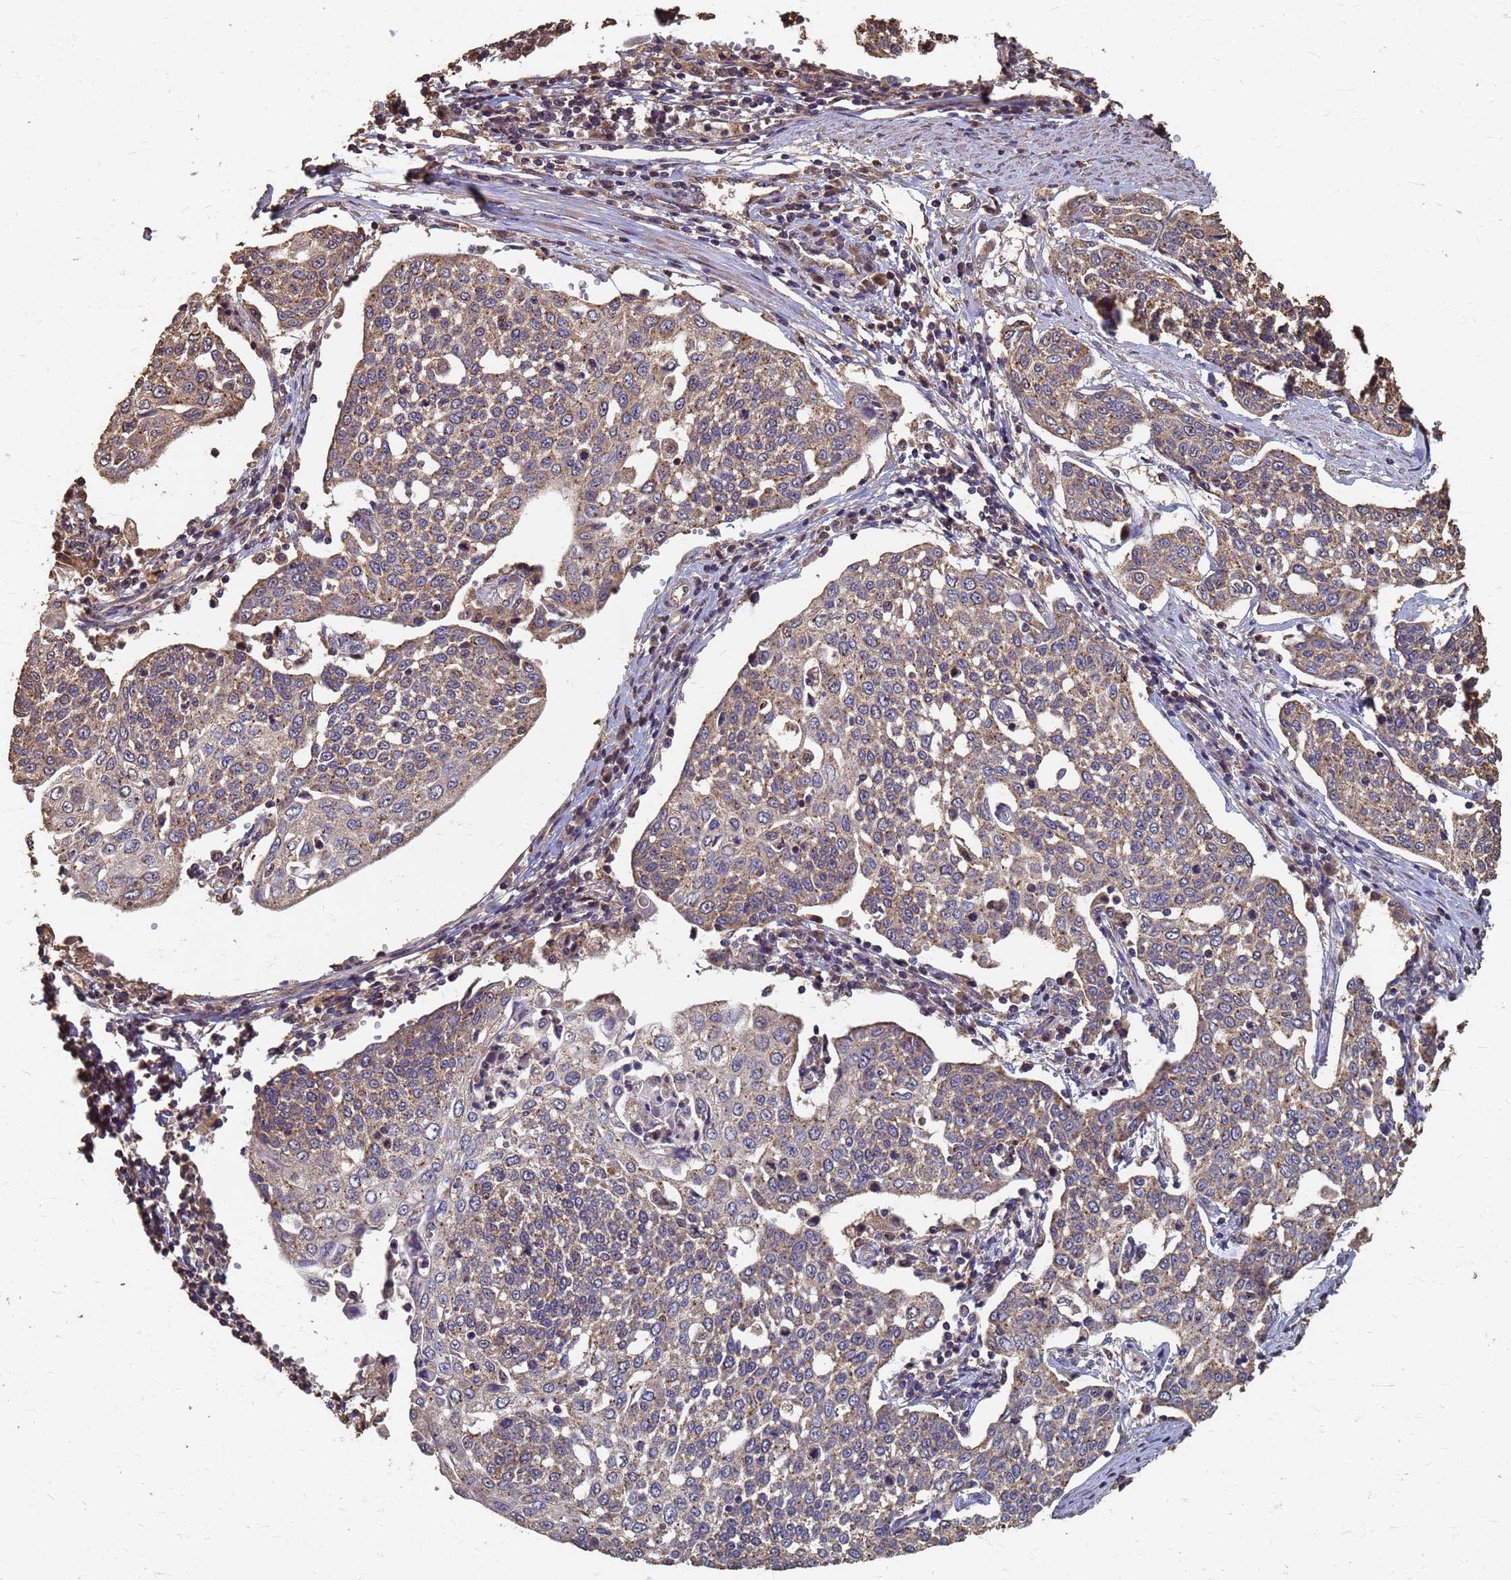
{"staining": {"intensity": "weak", "quantity": "25%-75%", "location": "cytoplasmic/membranous"}, "tissue": "cervical cancer", "cell_type": "Tumor cells", "image_type": "cancer", "snomed": [{"axis": "morphology", "description": "Squamous cell carcinoma, NOS"}, {"axis": "topography", "description": "Cervix"}], "caption": "This image displays IHC staining of human cervical cancer, with low weak cytoplasmic/membranous positivity in approximately 25%-75% of tumor cells.", "gene": "DPH5", "patient": {"sex": "female", "age": 34}}